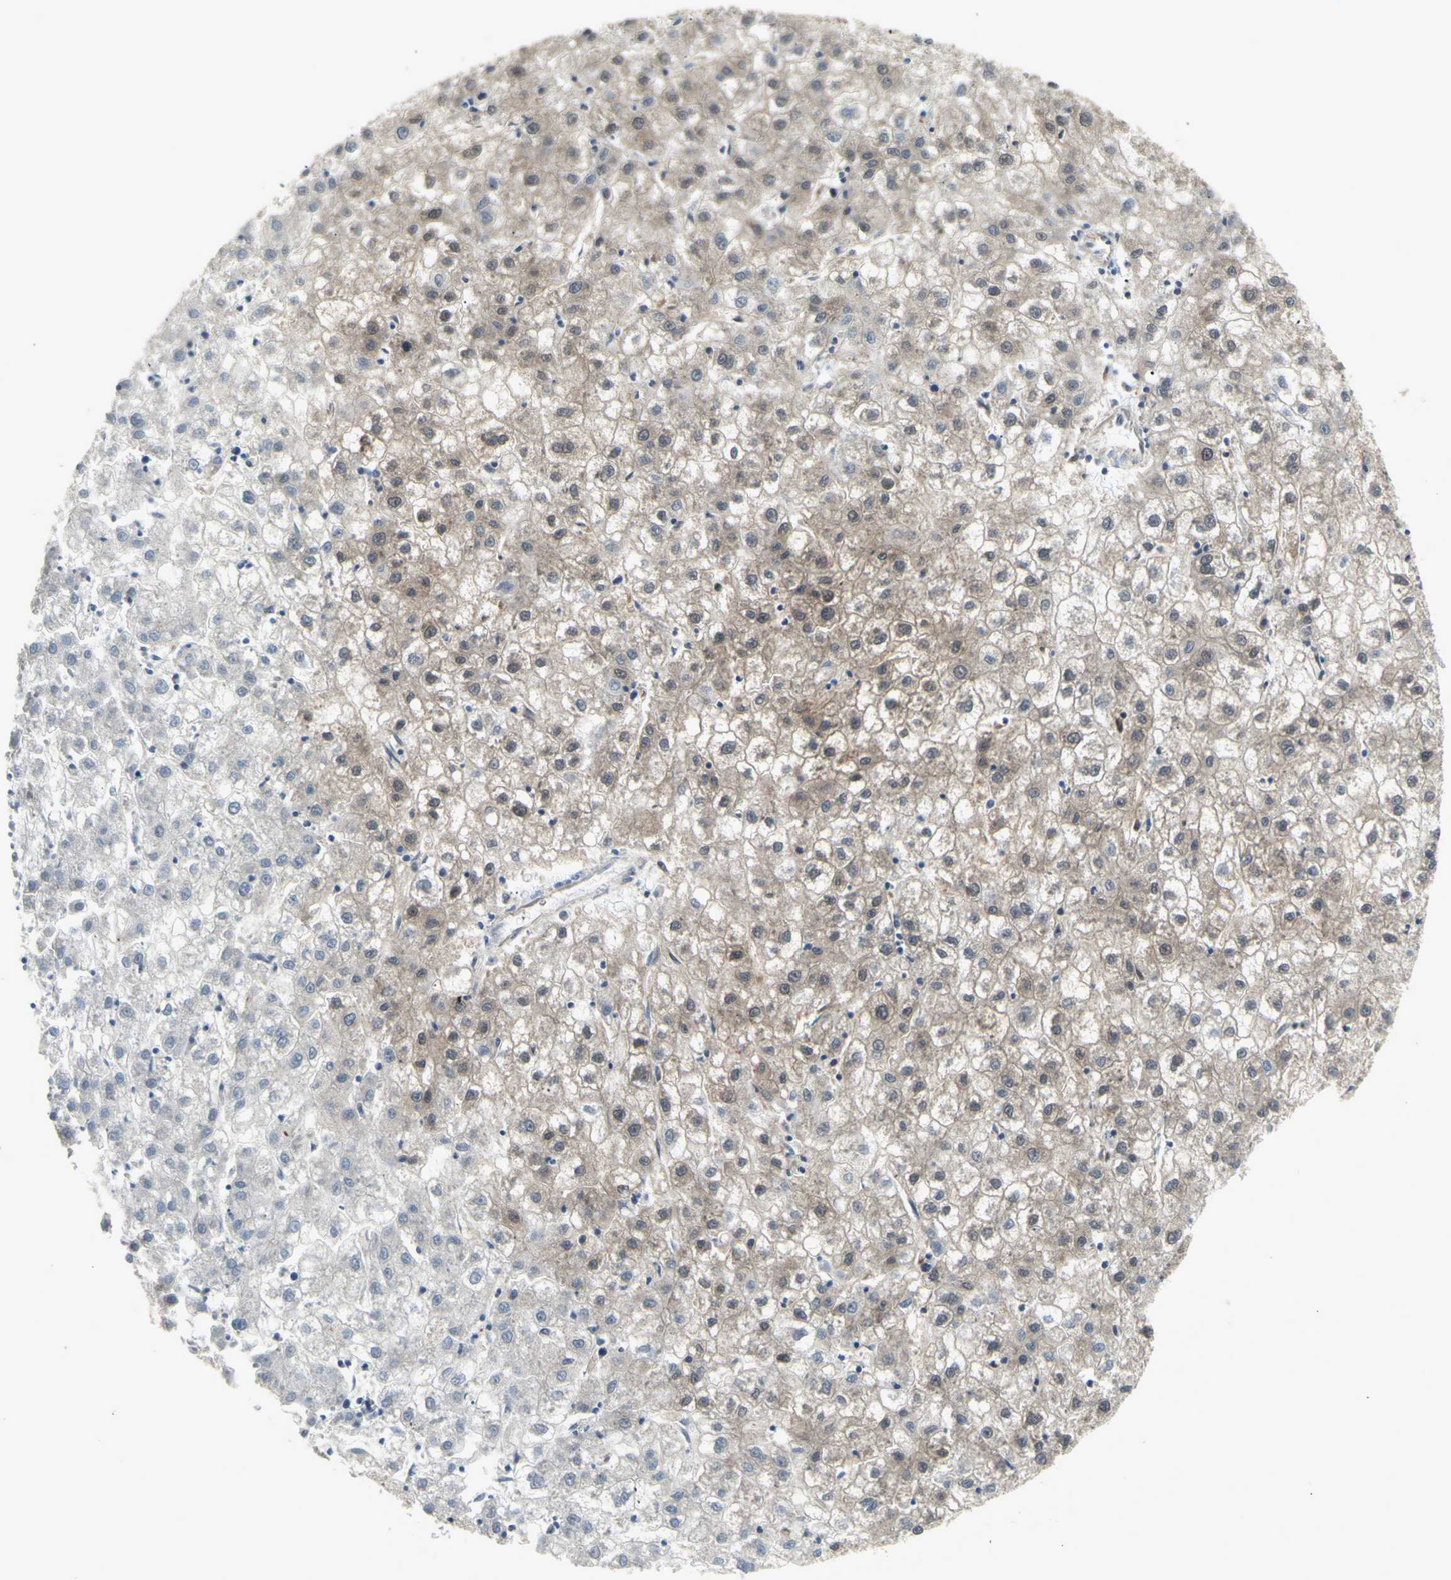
{"staining": {"intensity": "moderate", "quantity": ">75%", "location": "cytoplasmic/membranous"}, "tissue": "liver cancer", "cell_type": "Tumor cells", "image_type": "cancer", "snomed": [{"axis": "morphology", "description": "Carcinoma, Hepatocellular, NOS"}, {"axis": "topography", "description": "Liver"}], "caption": "A brown stain highlights moderate cytoplasmic/membranous positivity of a protein in liver cancer tumor cells. The staining was performed using DAB to visualize the protein expression in brown, while the nuclei were stained in blue with hematoxylin (Magnification: 20x).", "gene": "CHURC1-FNTB", "patient": {"sex": "male", "age": 72}}